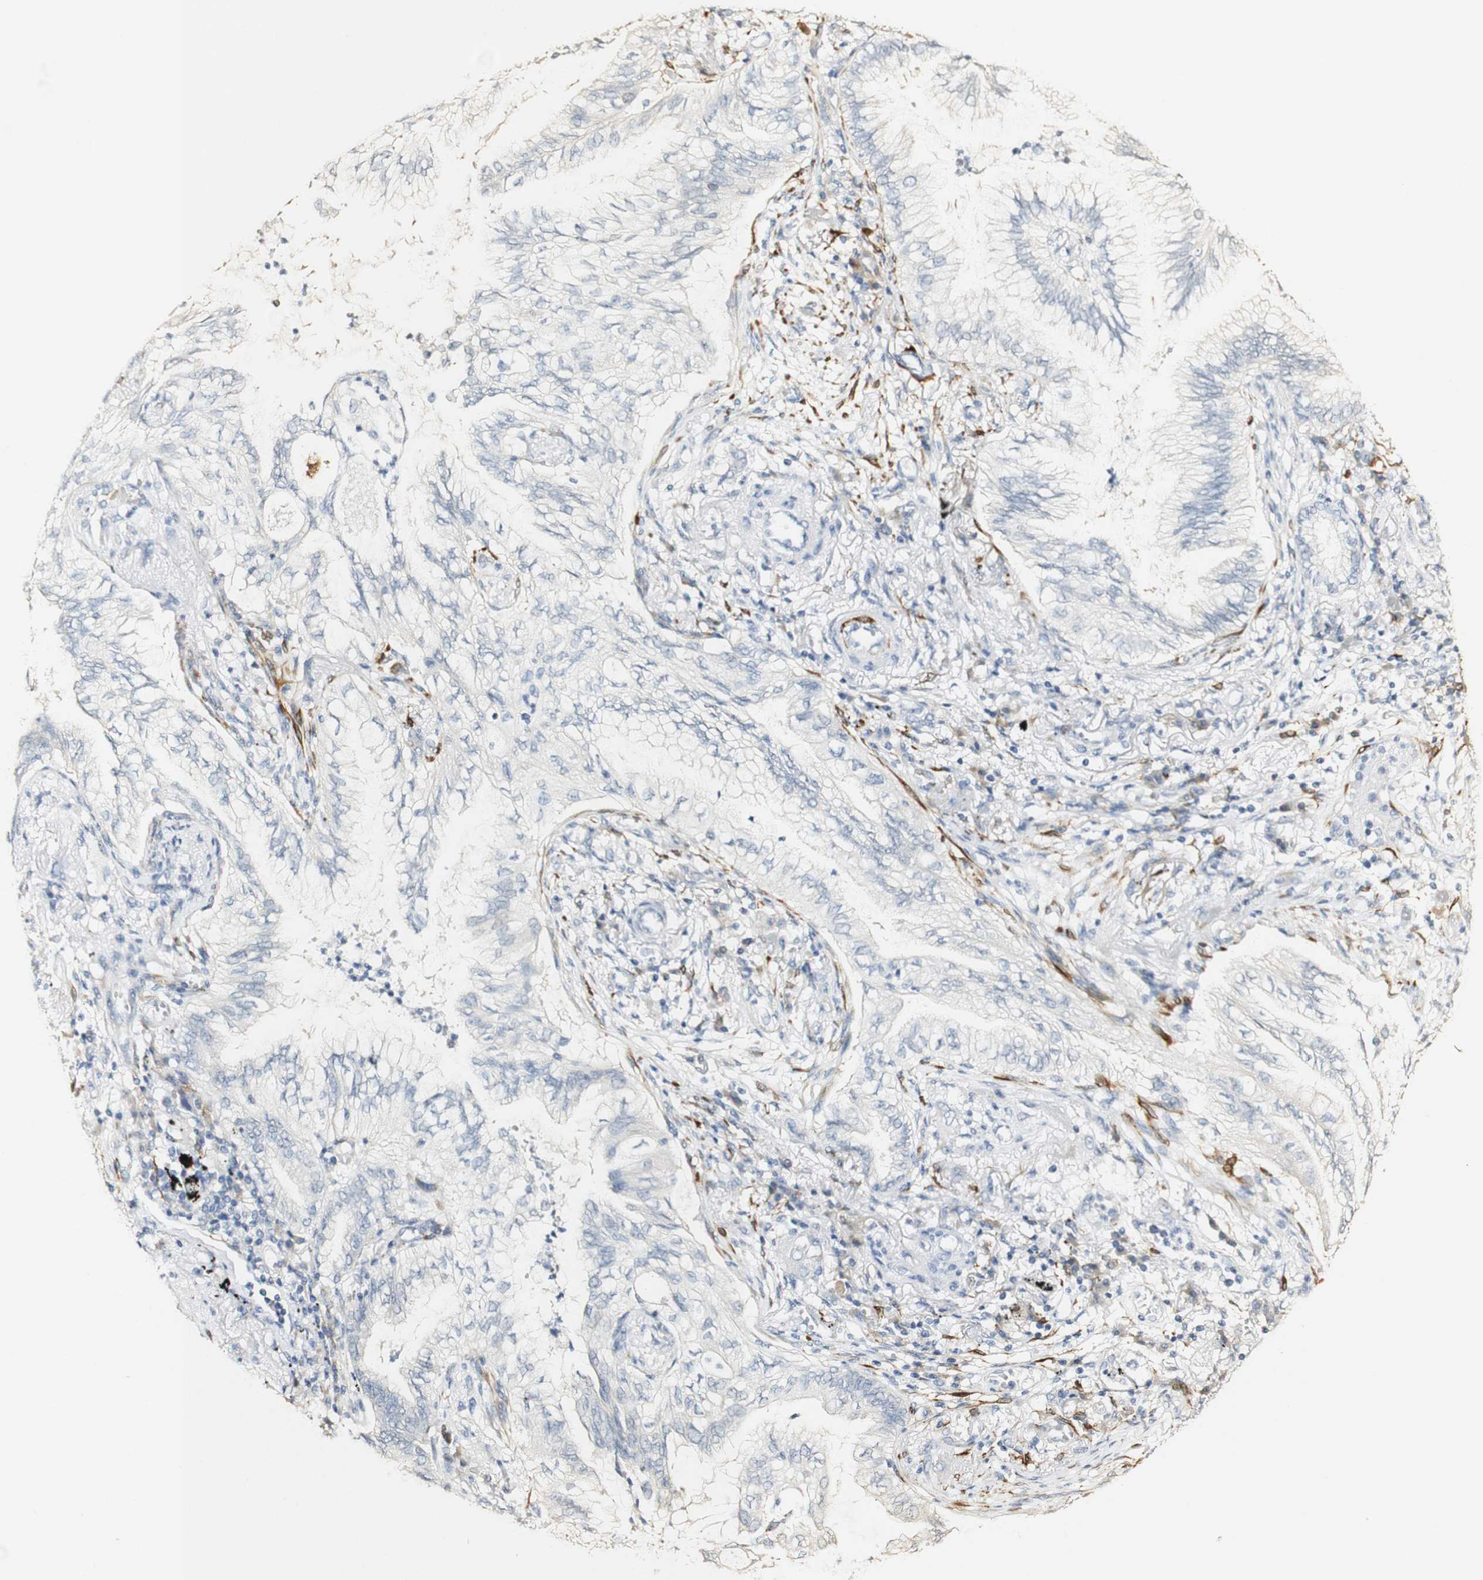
{"staining": {"intensity": "negative", "quantity": "none", "location": "none"}, "tissue": "lung cancer", "cell_type": "Tumor cells", "image_type": "cancer", "snomed": [{"axis": "morphology", "description": "Normal tissue, NOS"}, {"axis": "morphology", "description": "Adenocarcinoma, NOS"}, {"axis": "topography", "description": "Bronchus"}, {"axis": "topography", "description": "Lung"}], "caption": "Immunohistochemistry (IHC) image of lung cancer (adenocarcinoma) stained for a protein (brown), which displays no positivity in tumor cells.", "gene": "FMO3", "patient": {"sex": "female", "age": 70}}